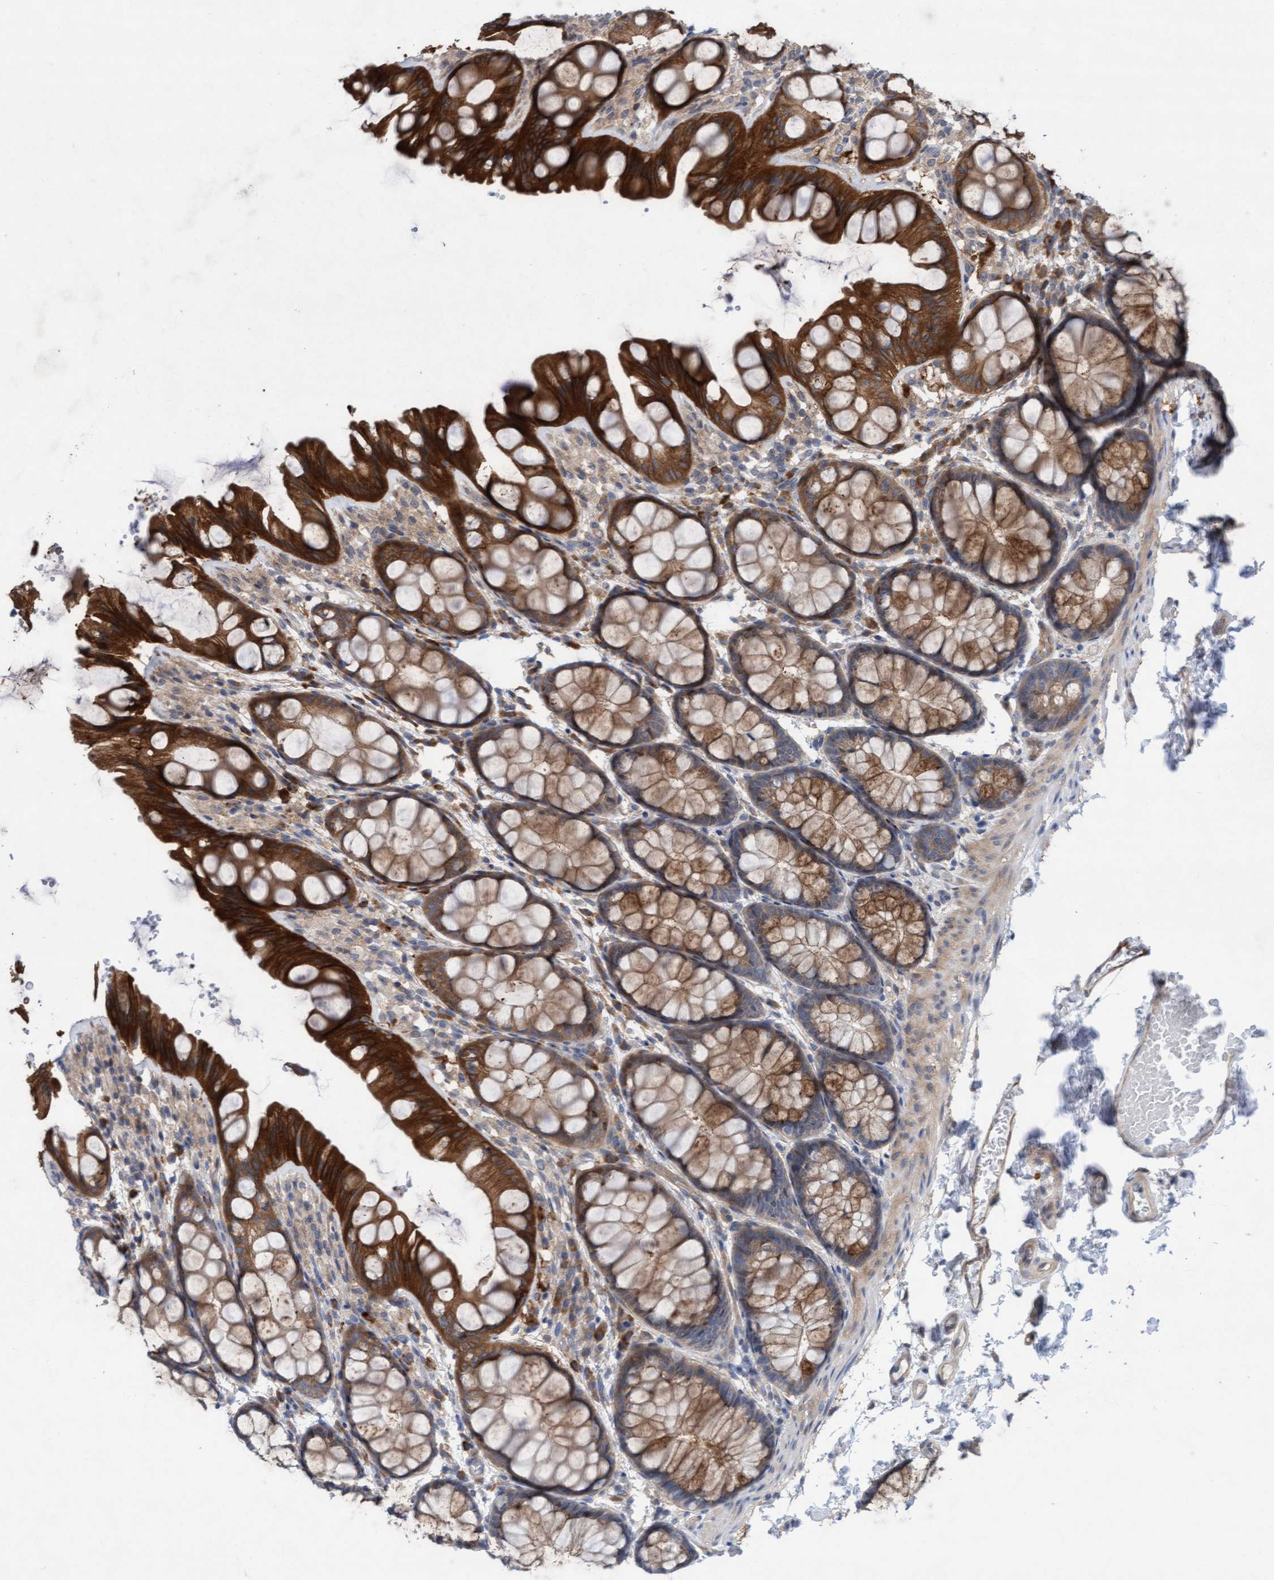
{"staining": {"intensity": "negative", "quantity": "none", "location": "none"}, "tissue": "colon", "cell_type": "Endothelial cells", "image_type": "normal", "snomed": [{"axis": "morphology", "description": "Normal tissue, NOS"}, {"axis": "topography", "description": "Colon"}], "caption": "This is an immunohistochemistry (IHC) histopathology image of benign colon. There is no positivity in endothelial cells.", "gene": "PLCD1", "patient": {"sex": "male", "age": 47}}